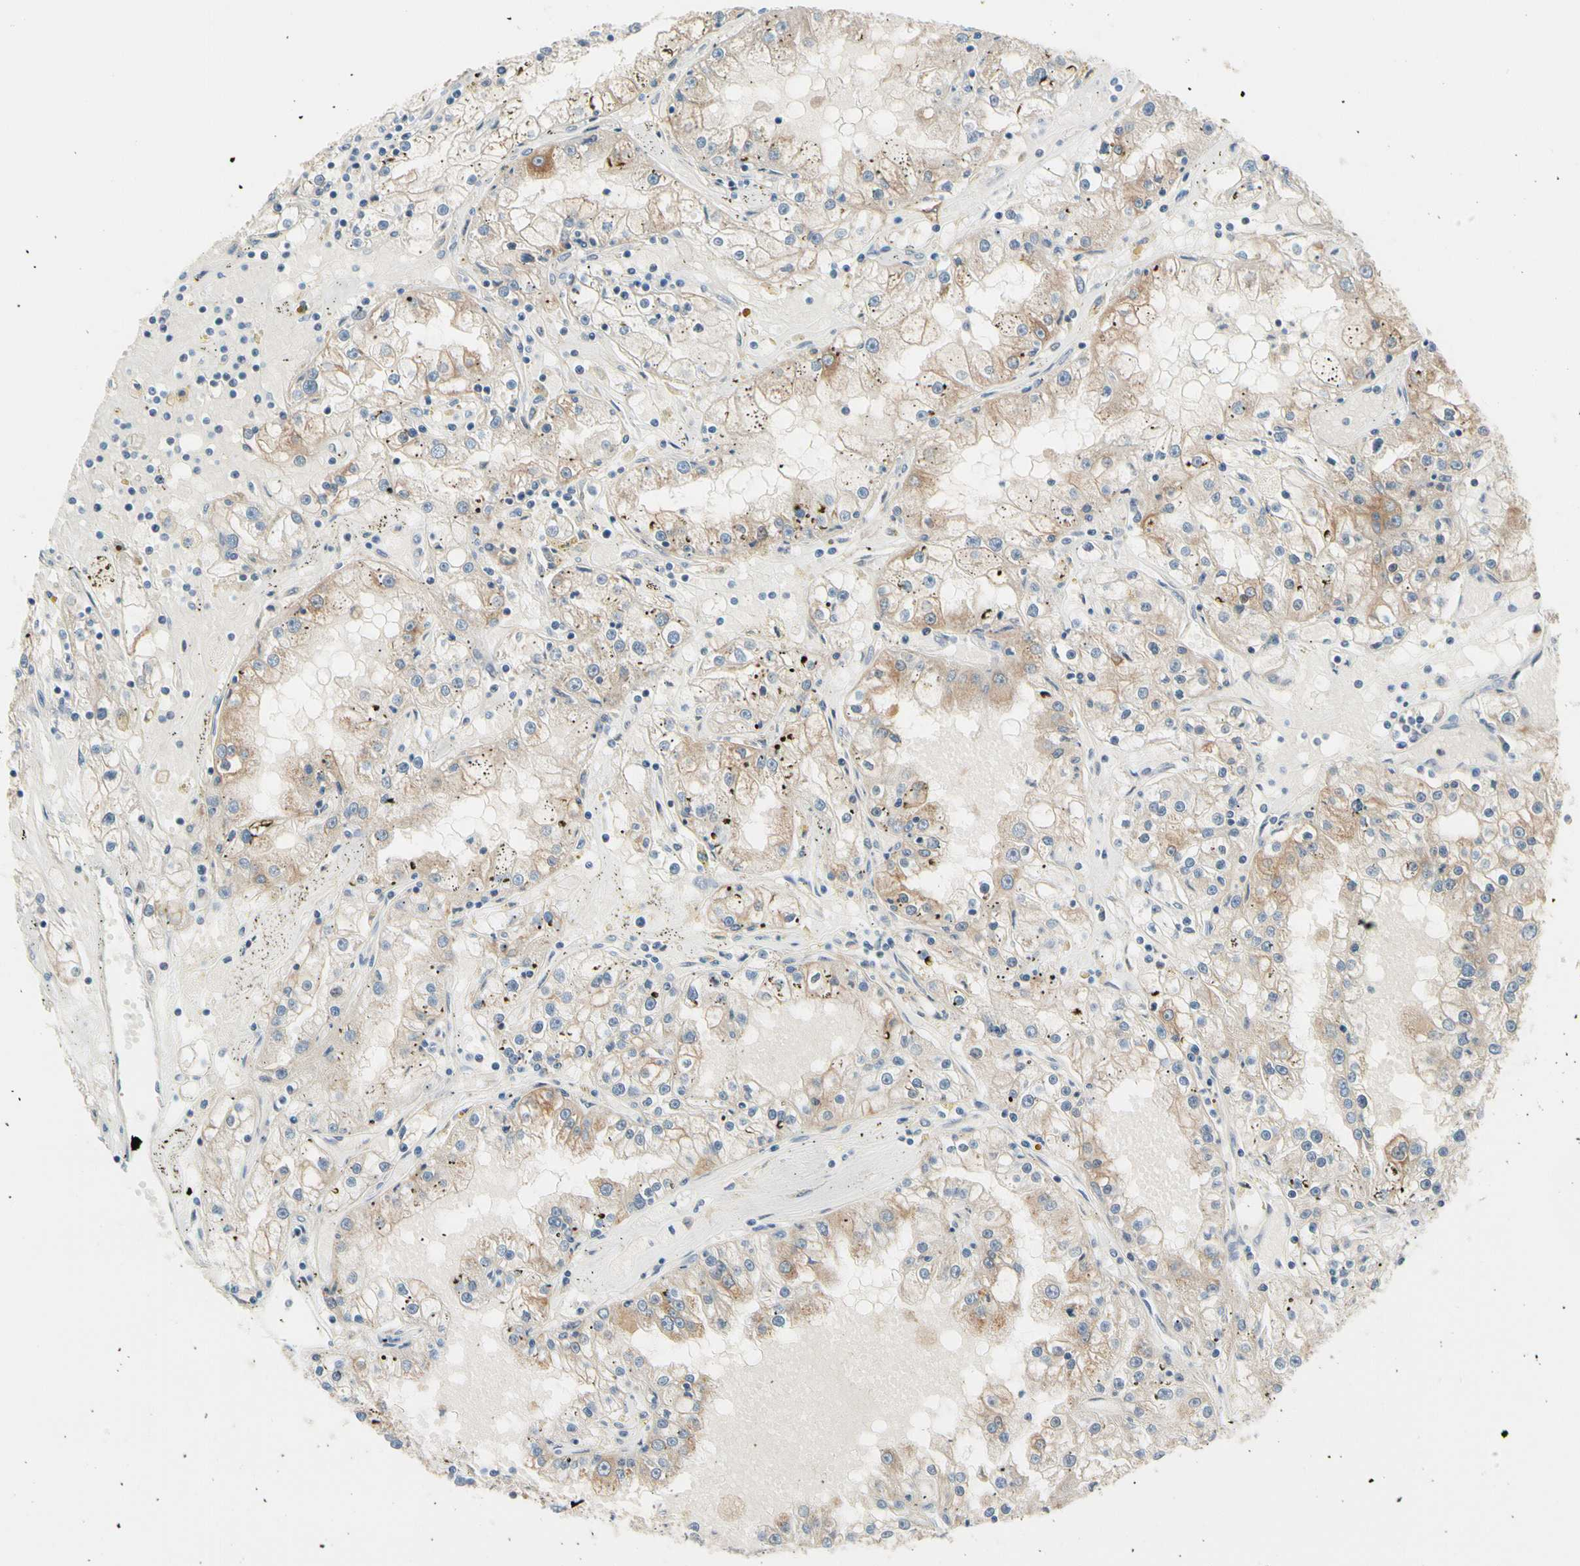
{"staining": {"intensity": "moderate", "quantity": ">75%", "location": "cytoplasmic/membranous"}, "tissue": "renal cancer", "cell_type": "Tumor cells", "image_type": "cancer", "snomed": [{"axis": "morphology", "description": "Adenocarcinoma, NOS"}, {"axis": "topography", "description": "Kidney"}], "caption": "Immunohistochemical staining of human adenocarcinoma (renal) exhibits medium levels of moderate cytoplasmic/membranous protein positivity in approximately >75% of tumor cells.", "gene": "CFAP36", "patient": {"sex": "male", "age": 56}}